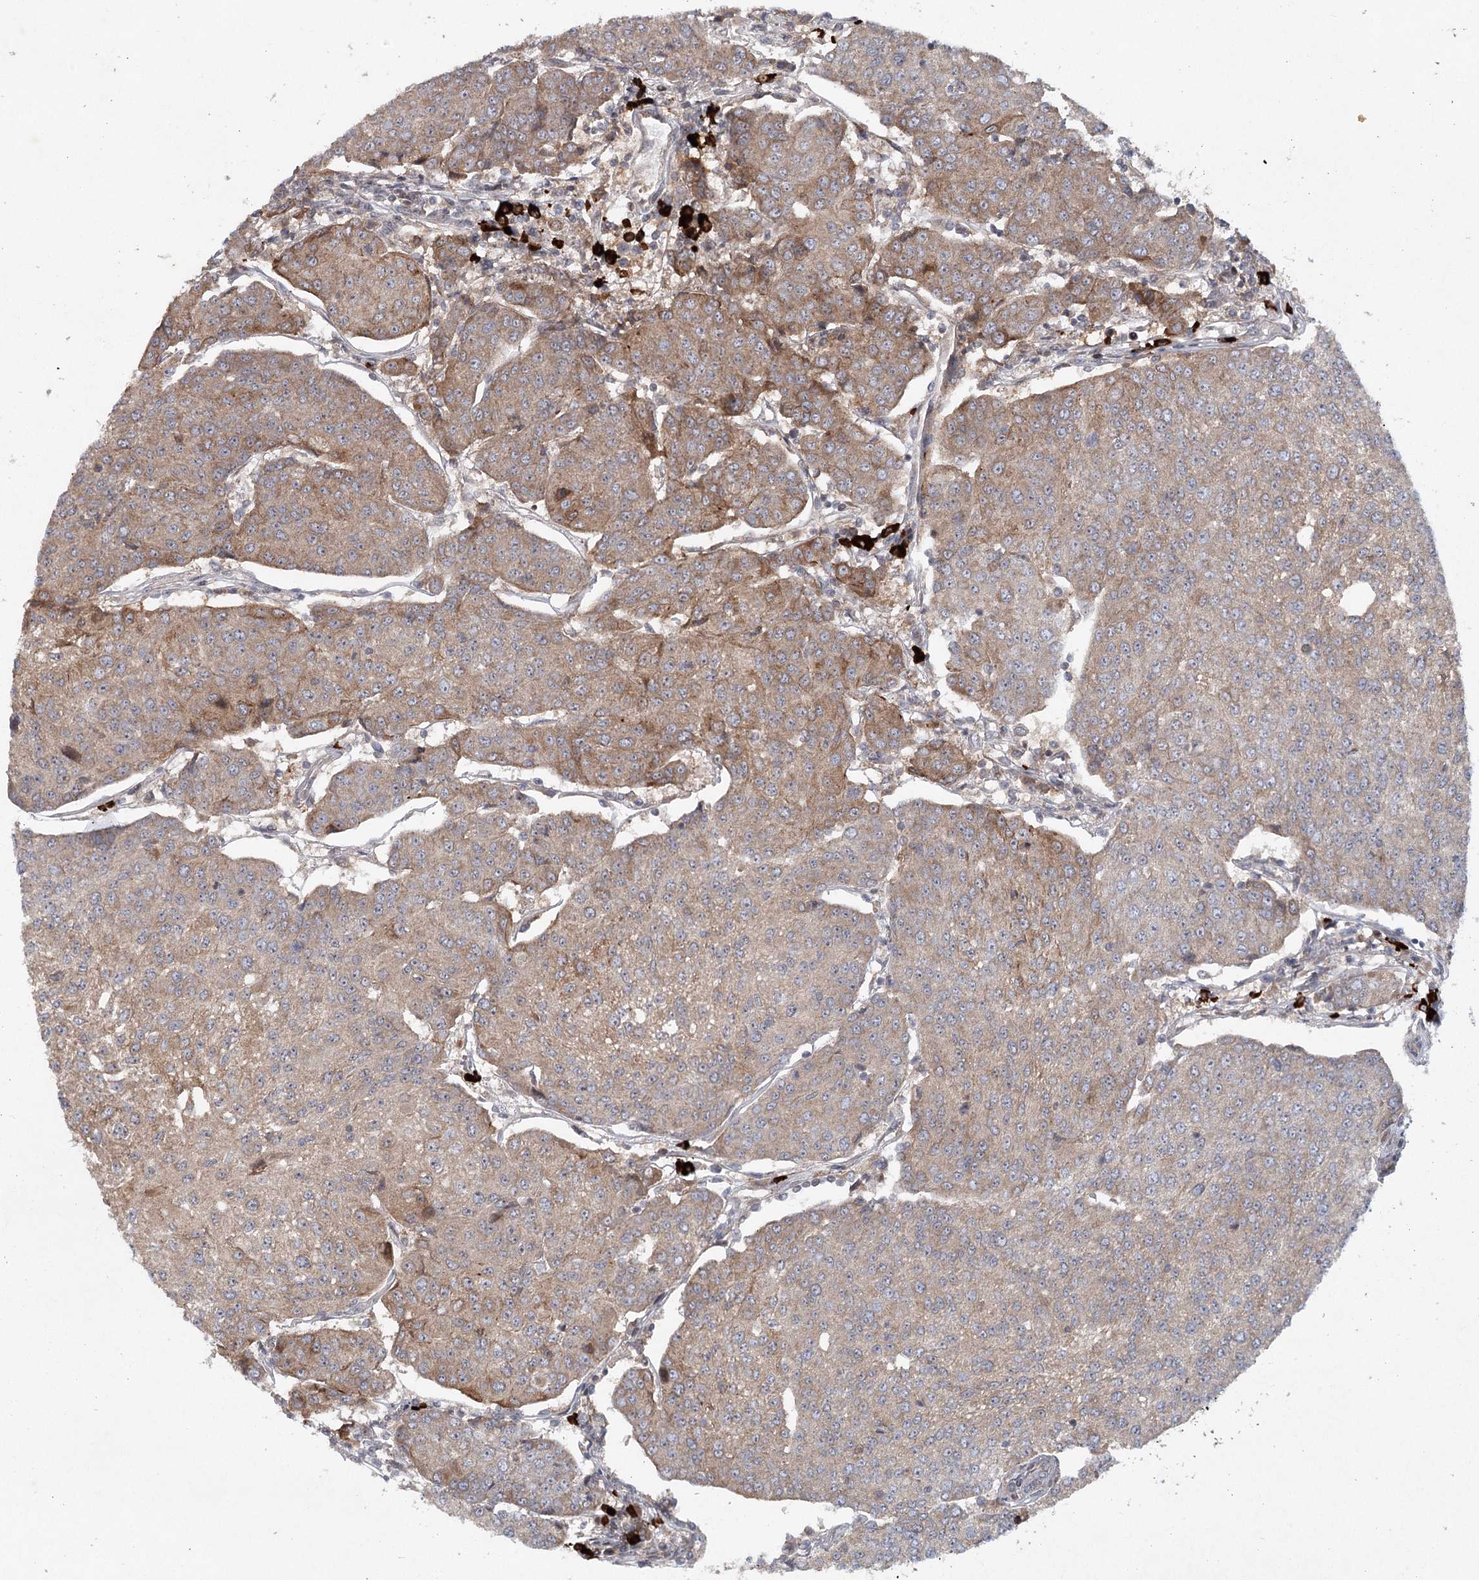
{"staining": {"intensity": "moderate", "quantity": "25%-75%", "location": "cytoplasmic/membranous"}, "tissue": "urothelial cancer", "cell_type": "Tumor cells", "image_type": "cancer", "snomed": [{"axis": "morphology", "description": "Urothelial carcinoma, High grade"}, {"axis": "topography", "description": "Urinary bladder"}], "caption": "A micrograph showing moderate cytoplasmic/membranous expression in about 25%-75% of tumor cells in high-grade urothelial carcinoma, as visualized by brown immunohistochemical staining.", "gene": "MAP3K13", "patient": {"sex": "female", "age": 85}}